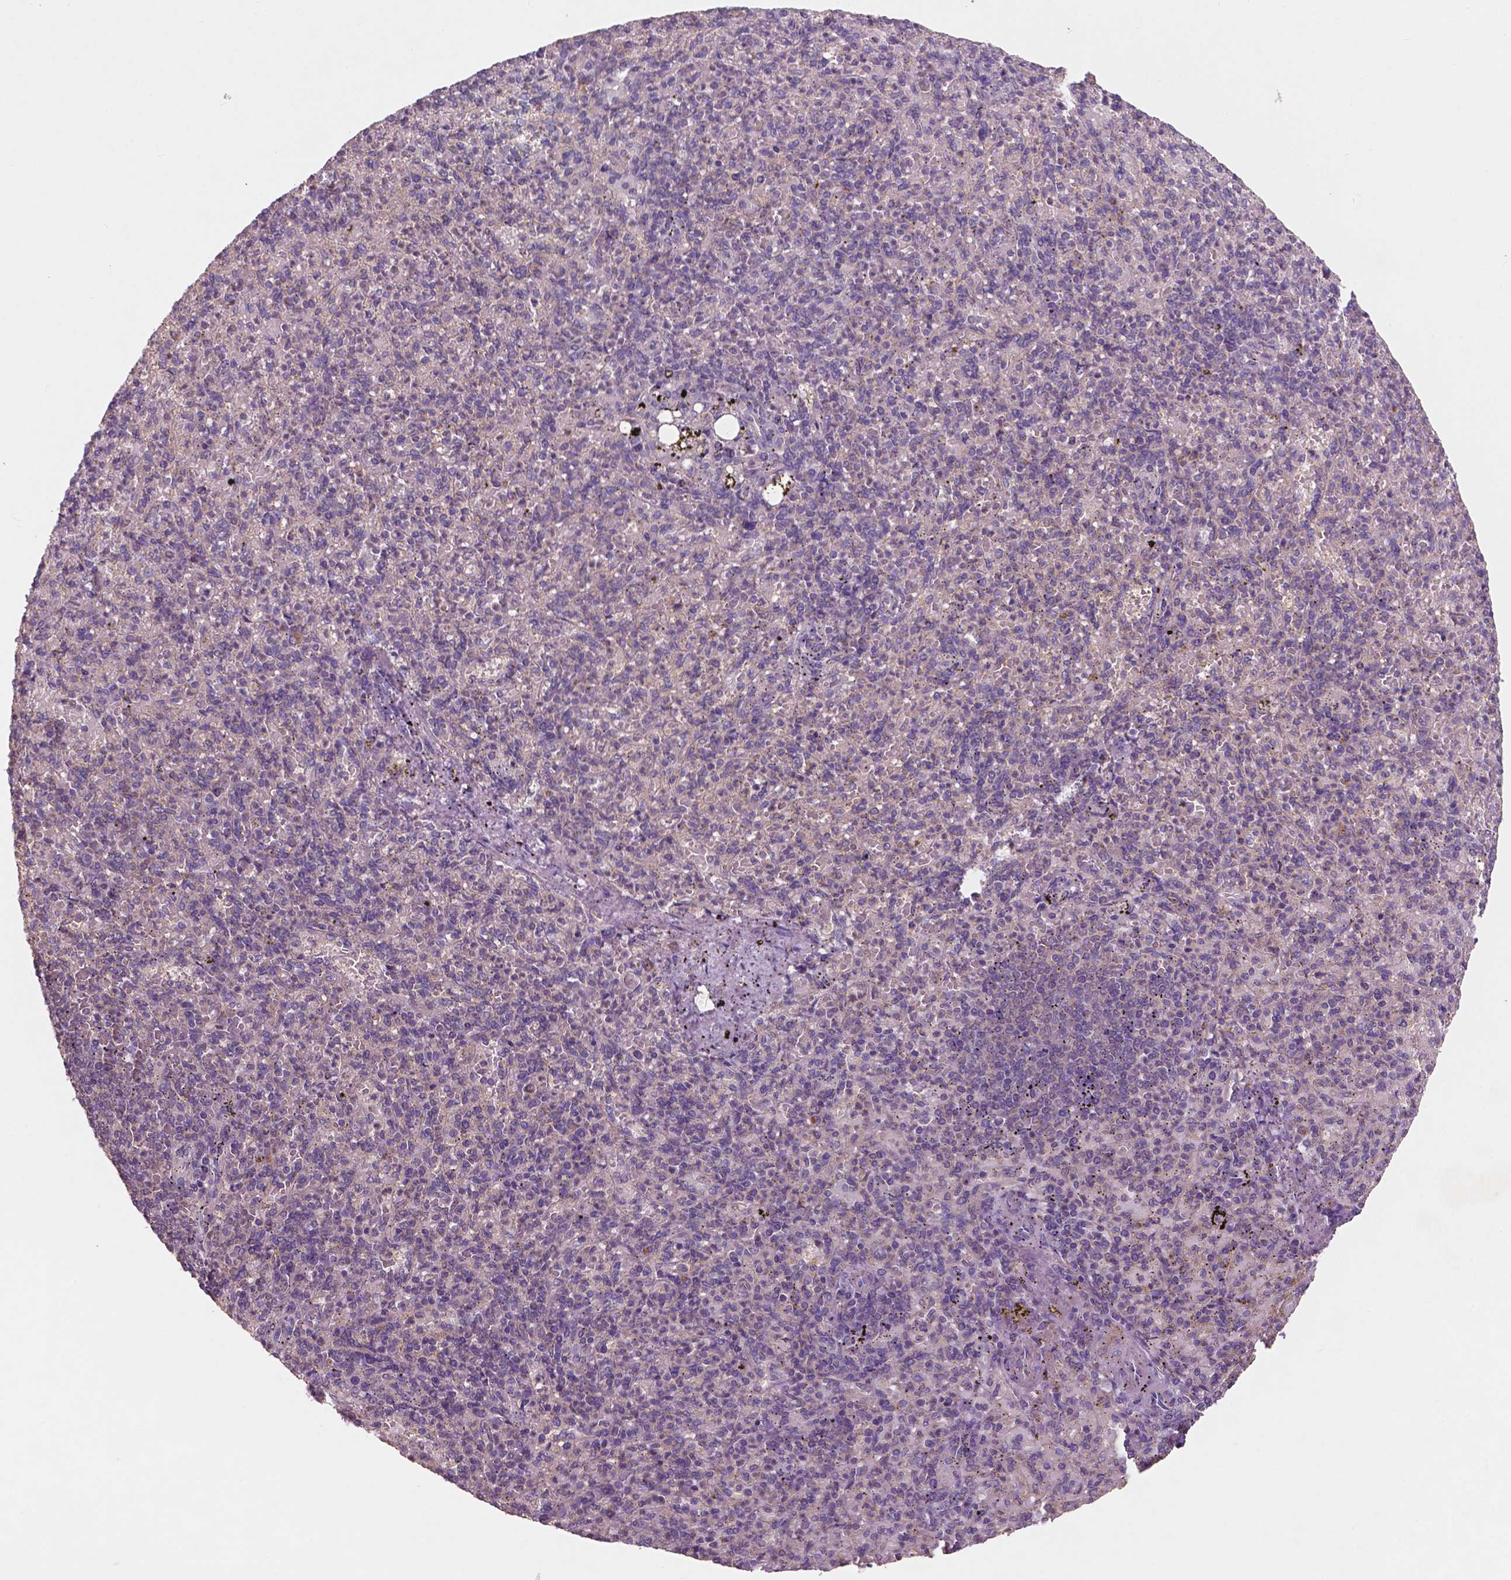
{"staining": {"intensity": "weak", "quantity": "<25%", "location": "cytoplasmic/membranous"}, "tissue": "spleen", "cell_type": "Cells in red pulp", "image_type": "normal", "snomed": [{"axis": "morphology", "description": "Normal tissue, NOS"}, {"axis": "topography", "description": "Spleen"}], "caption": "IHC of benign human spleen demonstrates no positivity in cells in red pulp. Nuclei are stained in blue.", "gene": "CHPT1", "patient": {"sex": "female", "age": 74}}